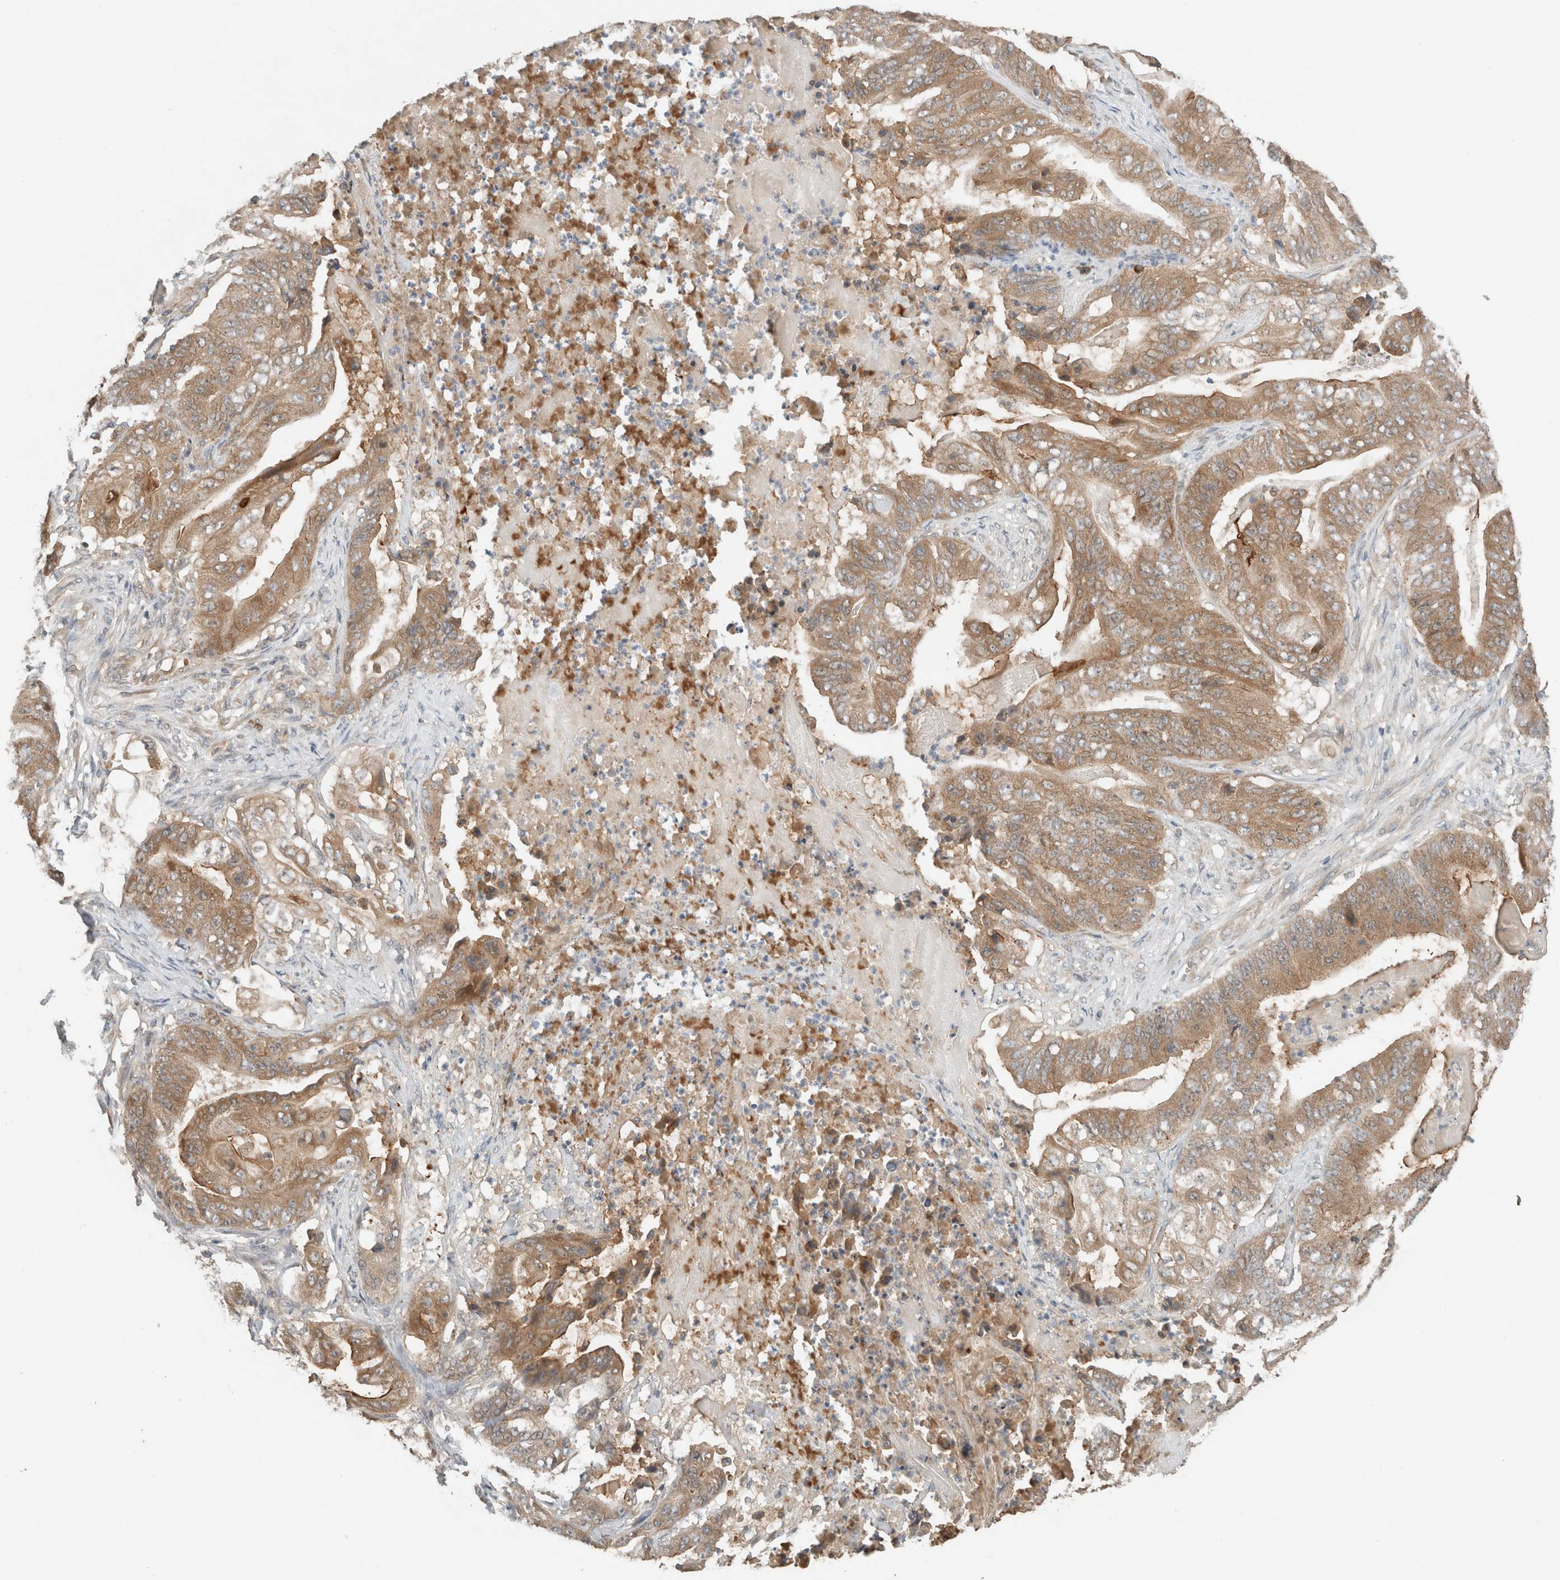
{"staining": {"intensity": "moderate", "quantity": ">75%", "location": "cytoplasmic/membranous"}, "tissue": "stomach cancer", "cell_type": "Tumor cells", "image_type": "cancer", "snomed": [{"axis": "morphology", "description": "Adenocarcinoma, NOS"}, {"axis": "topography", "description": "Stomach"}], "caption": "Protein expression analysis of human adenocarcinoma (stomach) reveals moderate cytoplasmic/membranous positivity in about >75% of tumor cells. Nuclei are stained in blue.", "gene": "ARFGEF2", "patient": {"sex": "female", "age": 73}}